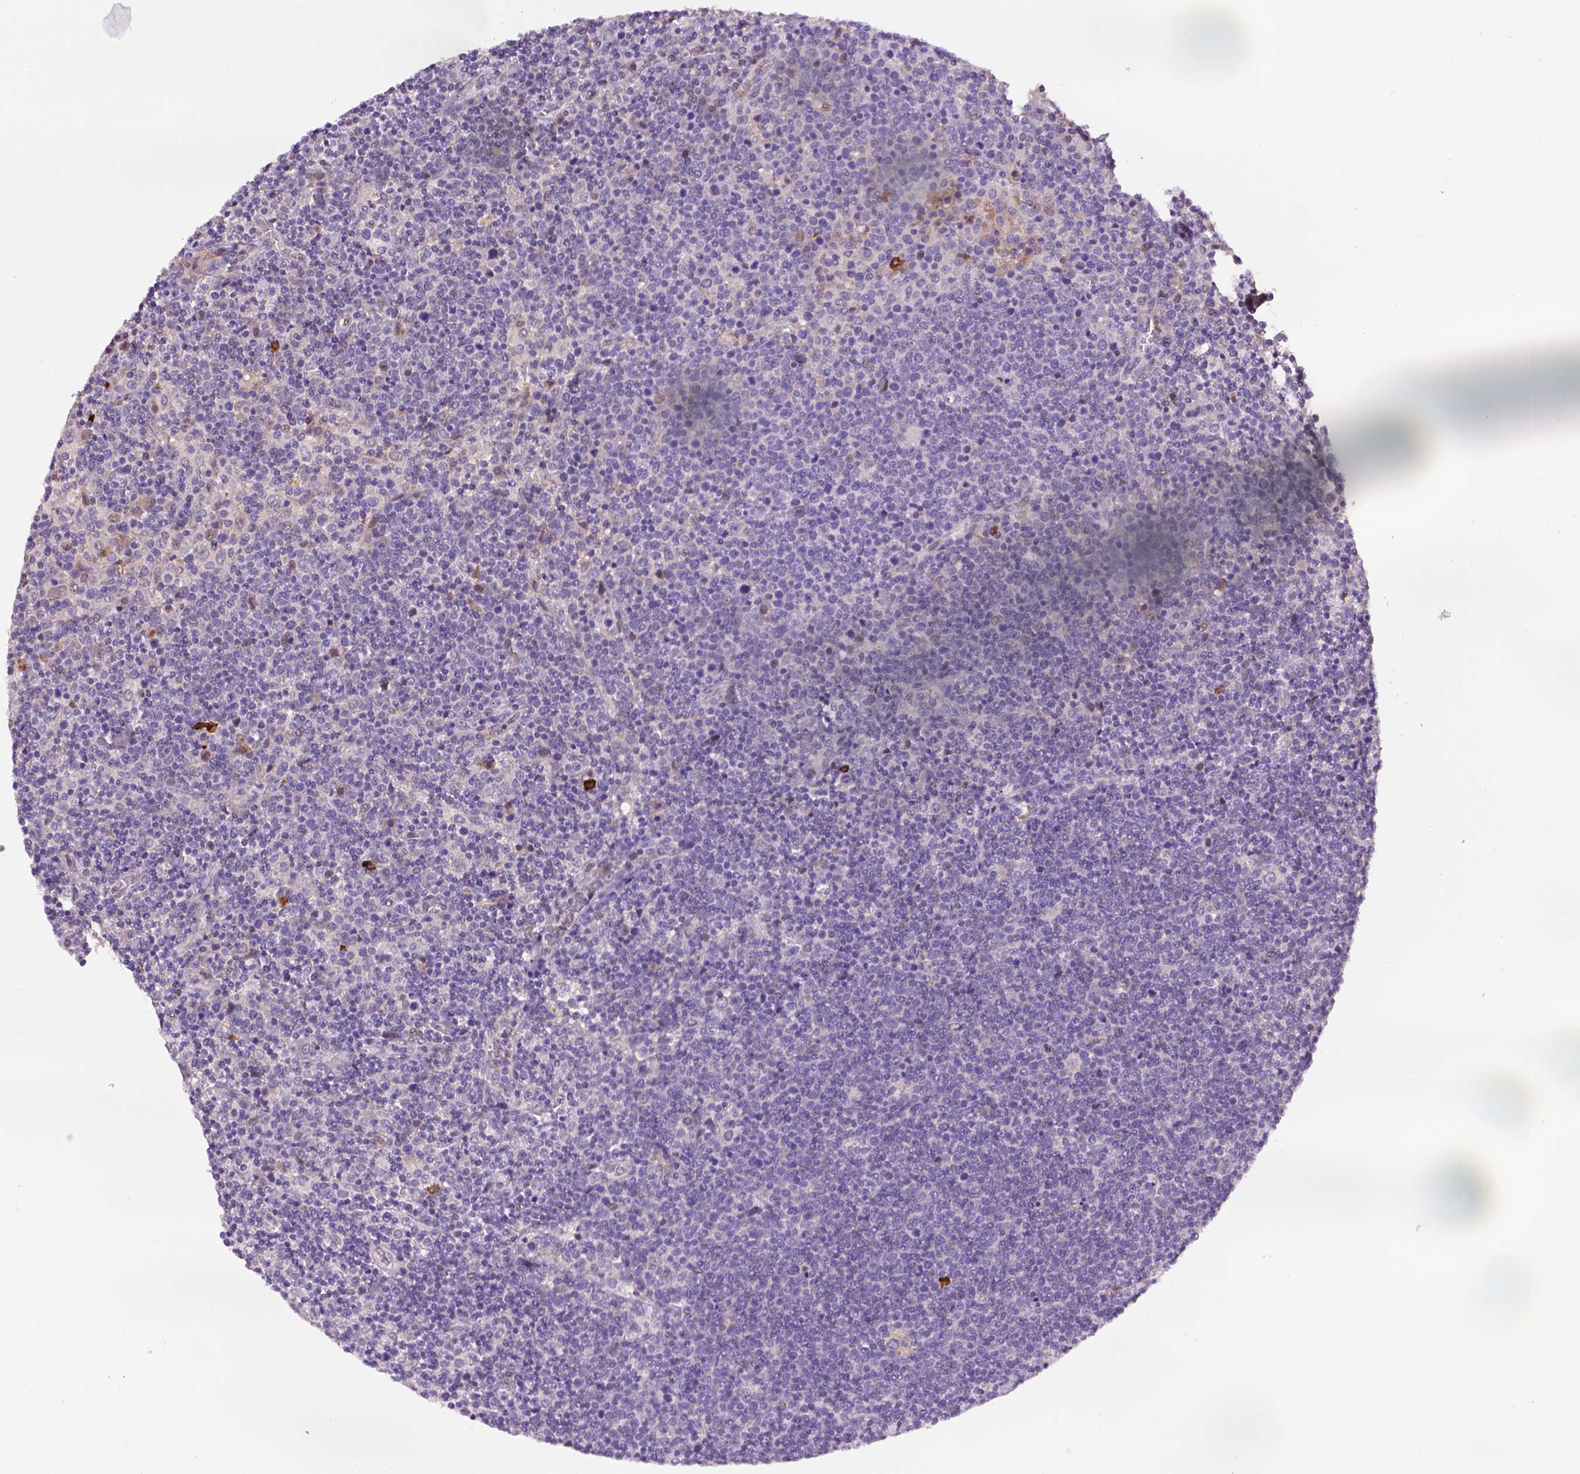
{"staining": {"intensity": "negative", "quantity": "none", "location": "none"}, "tissue": "lymphoma", "cell_type": "Tumor cells", "image_type": "cancer", "snomed": [{"axis": "morphology", "description": "Malignant lymphoma, non-Hodgkin's type, High grade"}, {"axis": "topography", "description": "Lymph node"}], "caption": "Immunohistochemical staining of human lymphoma demonstrates no significant staining in tumor cells. (Stains: DAB immunohistochemistry (IHC) with hematoxylin counter stain, Microscopy: brightfield microscopy at high magnification).", "gene": "IRF6", "patient": {"sex": "male", "age": 61}}